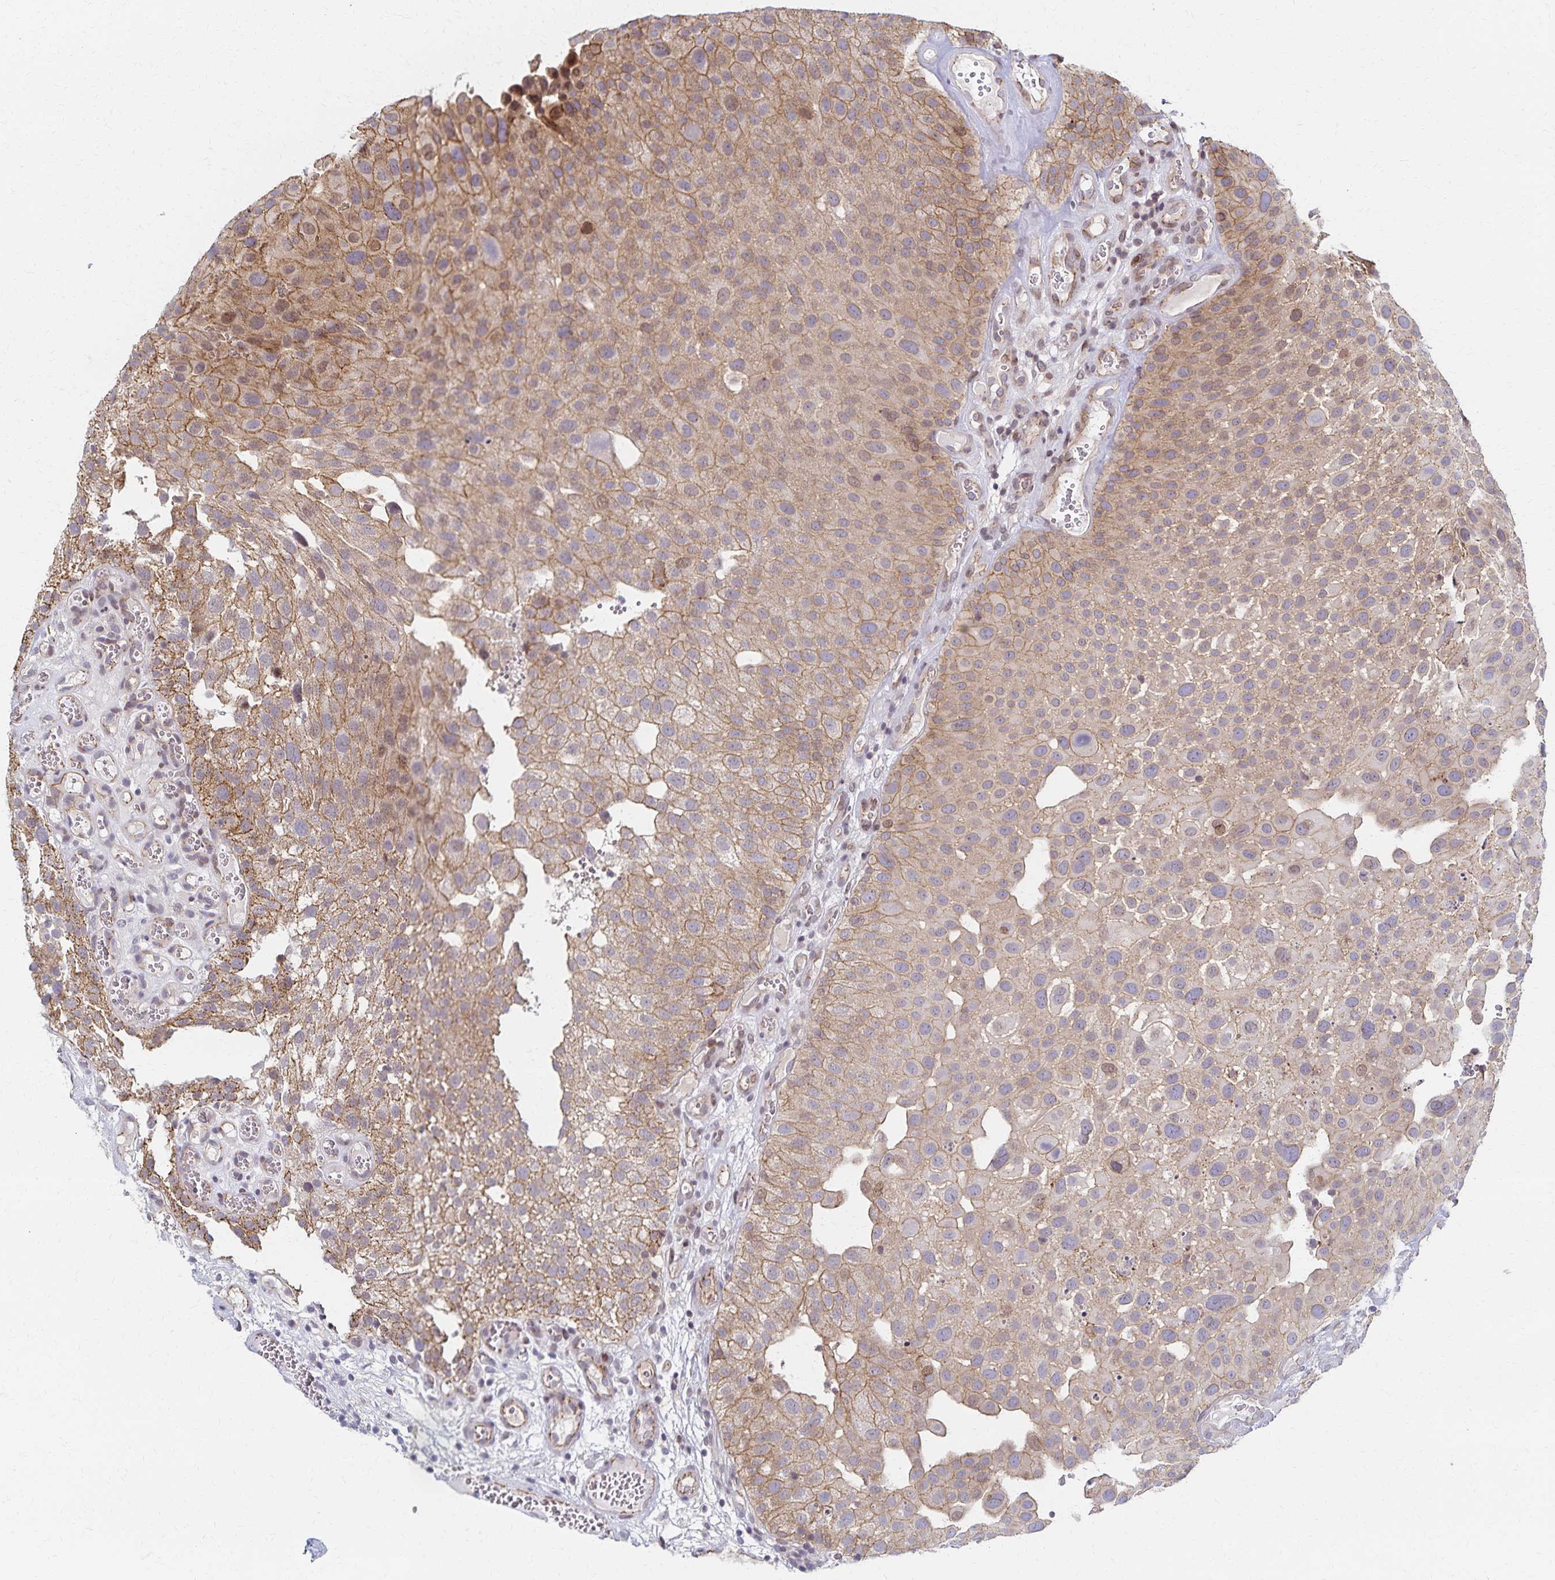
{"staining": {"intensity": "weak", "quantity": ">75%", "location": "cytoplasmic/membranous,nuclear"}, "tissue": "urothelial cancer", "cell_type": "Tumor cells", "image_type": "cancer", "snomed": [{"axis": "morphology", "description": "Urothelial carcinoma, Low grade"}, {"axis": "topography", "description": "Urinary bladder"}], "caption": "Immunohistochemistry (IHC) (DAB (3,3'-diaminobenzidine)) staining of human low-grade urothelial carcinoma exhibits weak cytoplasmic/membranous and nuclear protein positivity in about >75% of tumor cells.", "gene": "RAB9B", "patient": {"sex": "male", "age": 72}}